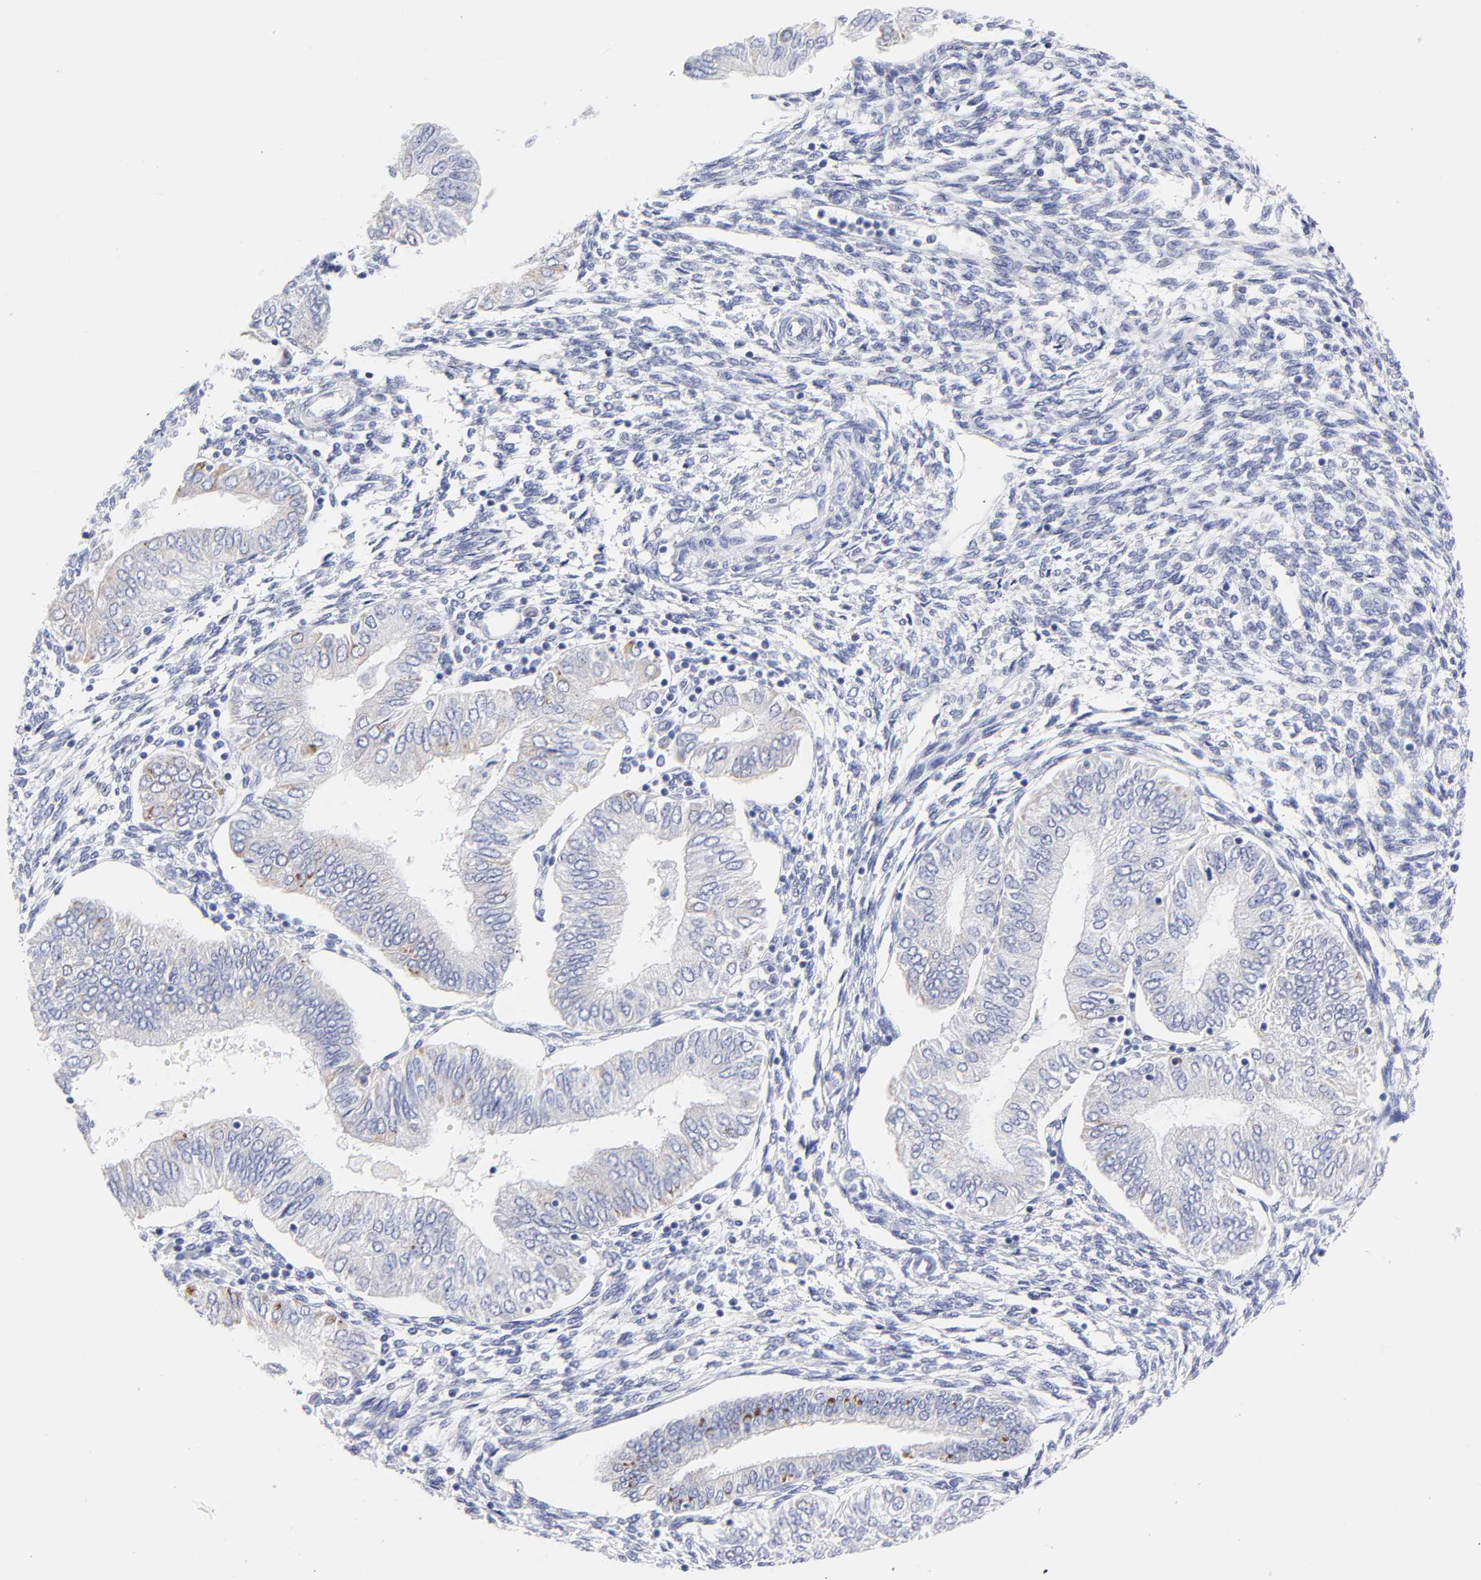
{"staining": {"intensity": "weak", "quantity": "<25%", "location": "cytoplasmic/membranous"}, "tissue": "endometrial cancer", "cell_type": "Tumor cells", "image_type": "cancer", "snomed": [{"axis": "morphology", "description": "Adenocarcinoma, NOS"}, {"axis": "topography", "description": "Endometrium"}], "caption": "This is a photomicrograph of immunohistochemistry (IHC) staining of adenocarcinoma (endometrial), which shows no staining in tumor cells.", "gene": "DUSP9", "patient": {"sex": "female", "age": 51}}